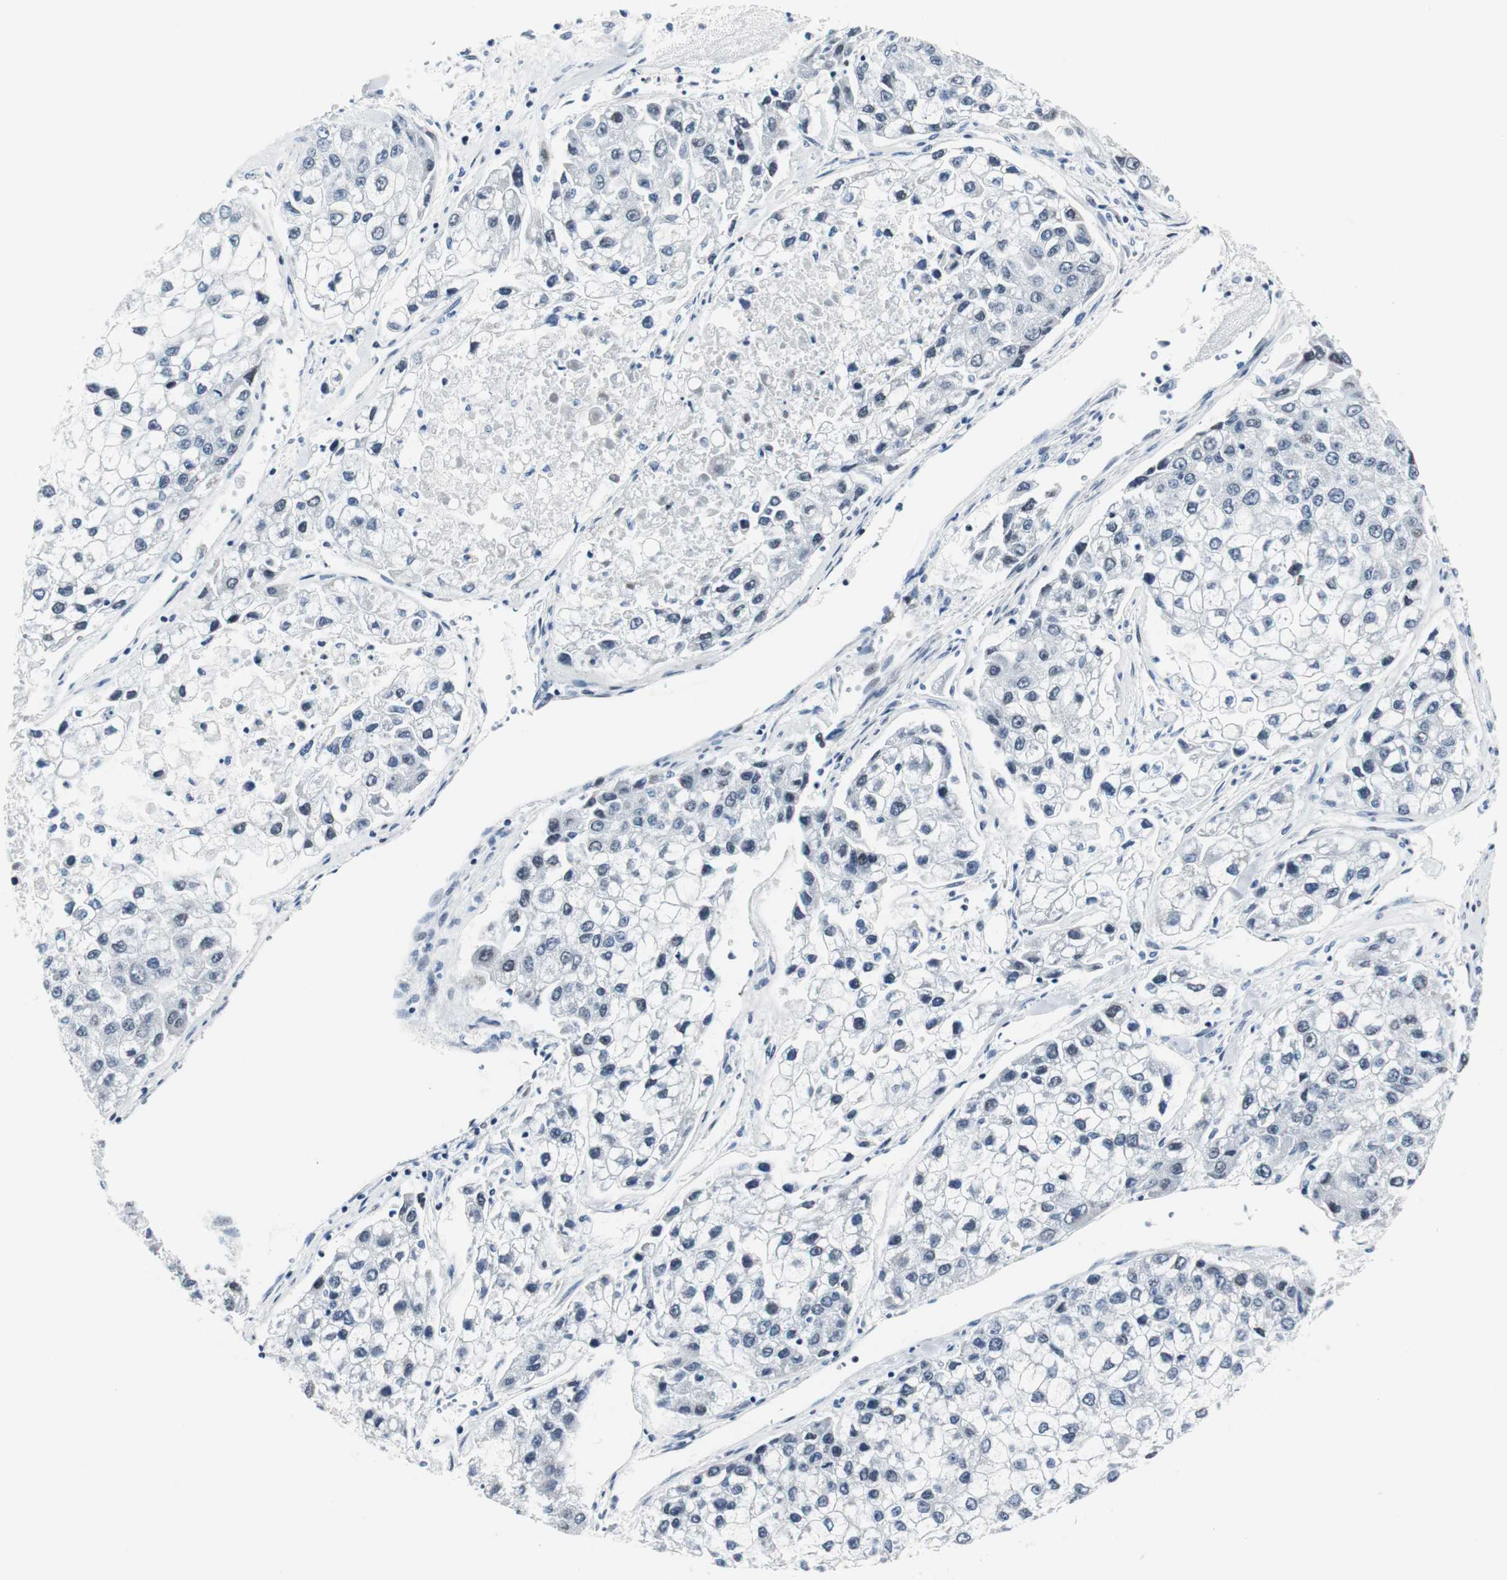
{"staining": {"intensity": "weak", "quantity": "<25%", "location": "nuclear"}, "tissue": "liver cancer", "cell_type": "Tumor cells", "image_type": "cancer", "snomed": [{"axis": "morphology", "description": "Carcinoma, Hepatocellular, NOS"}, {"axis": "topography", "description": "Liver"}], "caption": "High magnification brightfield microscopy of liver cancer (hepatocellular carcinoma) stained with DAB (3,3'-diaminobenzidine) (brown) and counterstained with hematoxylin (blue): tumor cells show no significant staining.", "gene": "MTA1", "patient": {"sex": "female", "age": 66}}